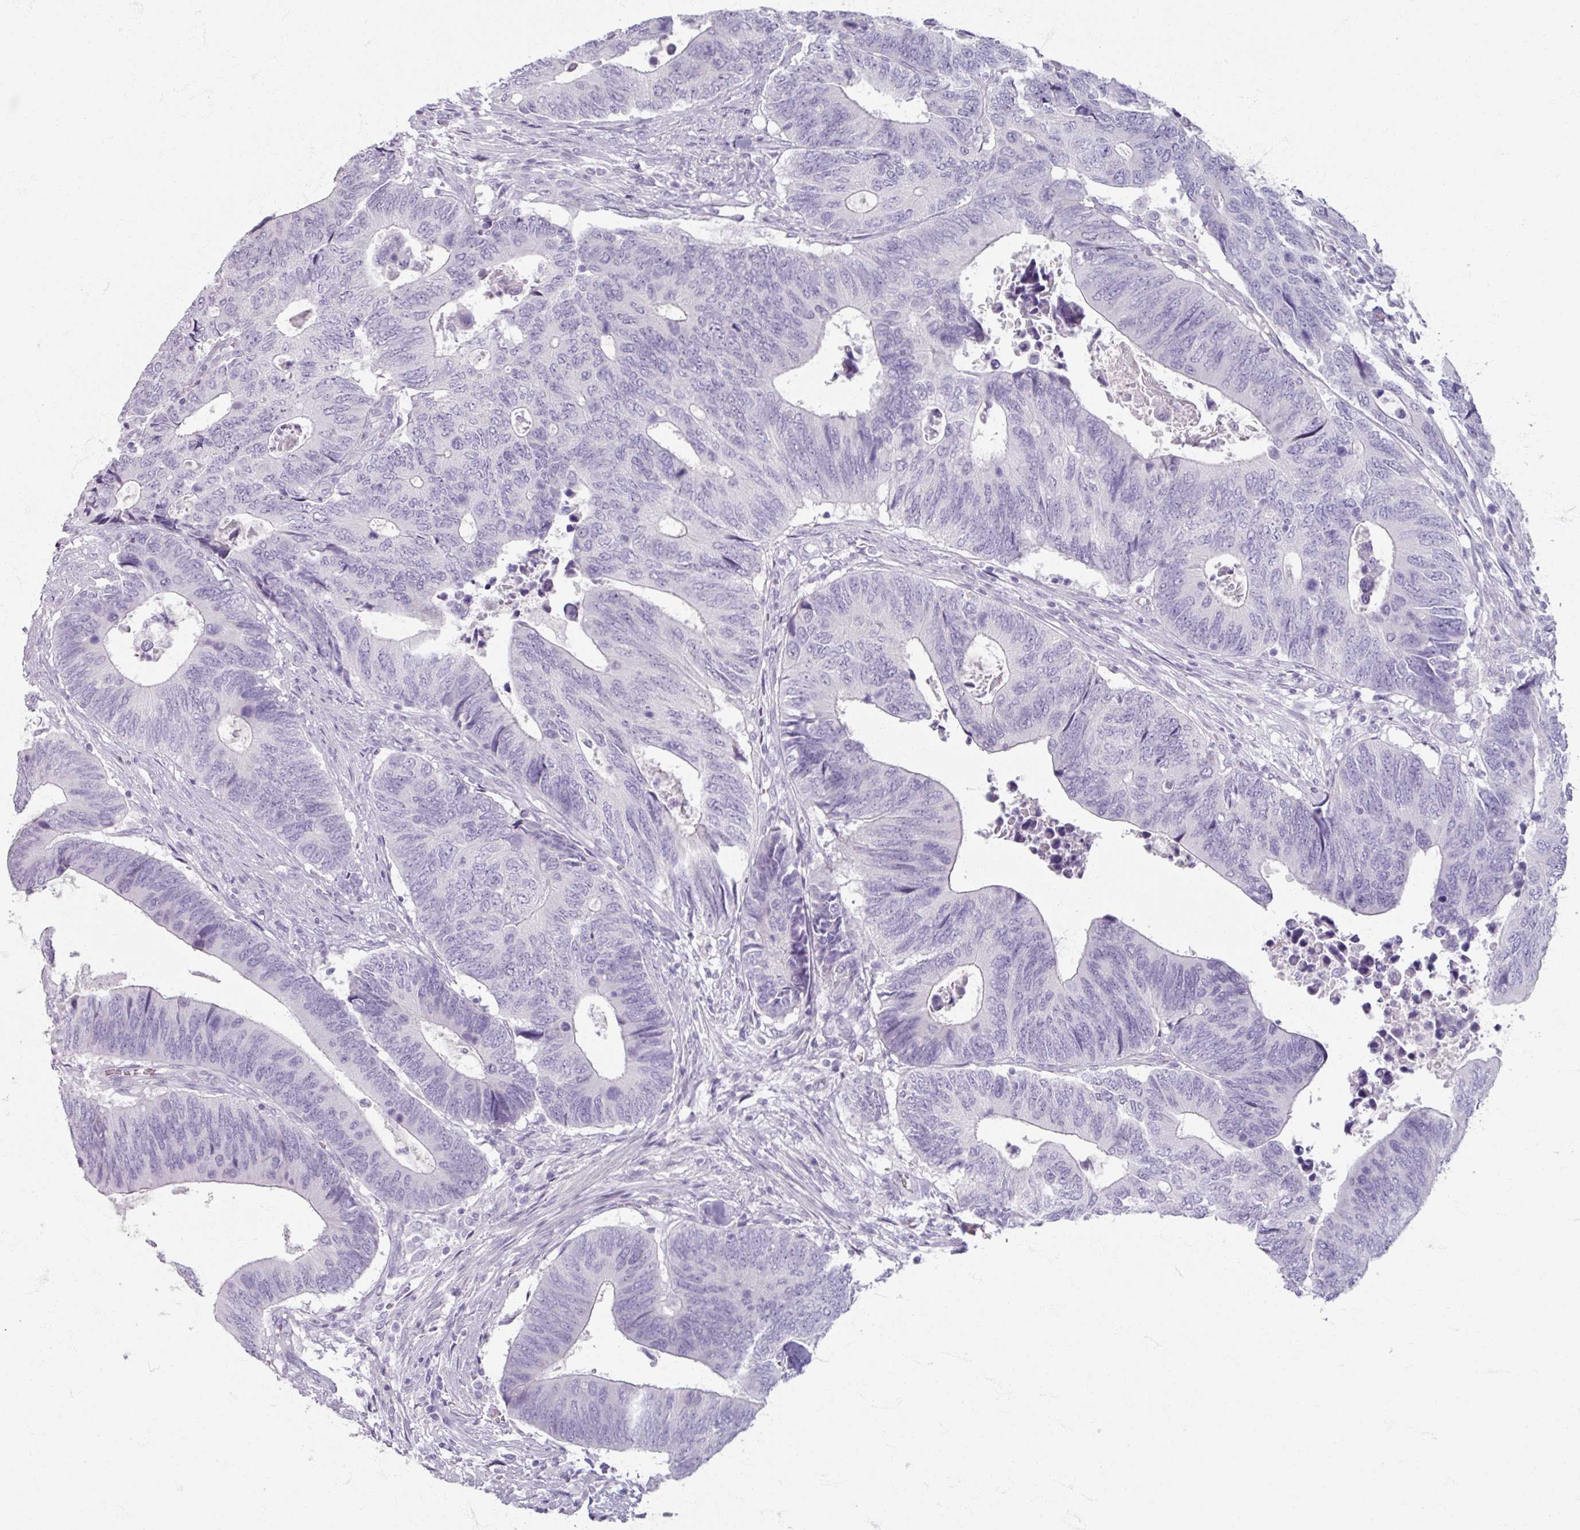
{"staining": {"intensity": "negative", "quantity": "none", "location": "none"}, "tissue": "colorectal cancer", "cell_type": "Tumor cells", "image_type": "cancer", "snomed": [{"axis": "morphology", "description": "Adenocarcinoma, NOS"}, {"axis": "topography", "description": "Colon"}], "caption": "A micrograph of human colorectal adenocarcinoma is negative for staining in tumor cells.", "gene": "TG", "patient": {"sex": "male", "age": 87}}